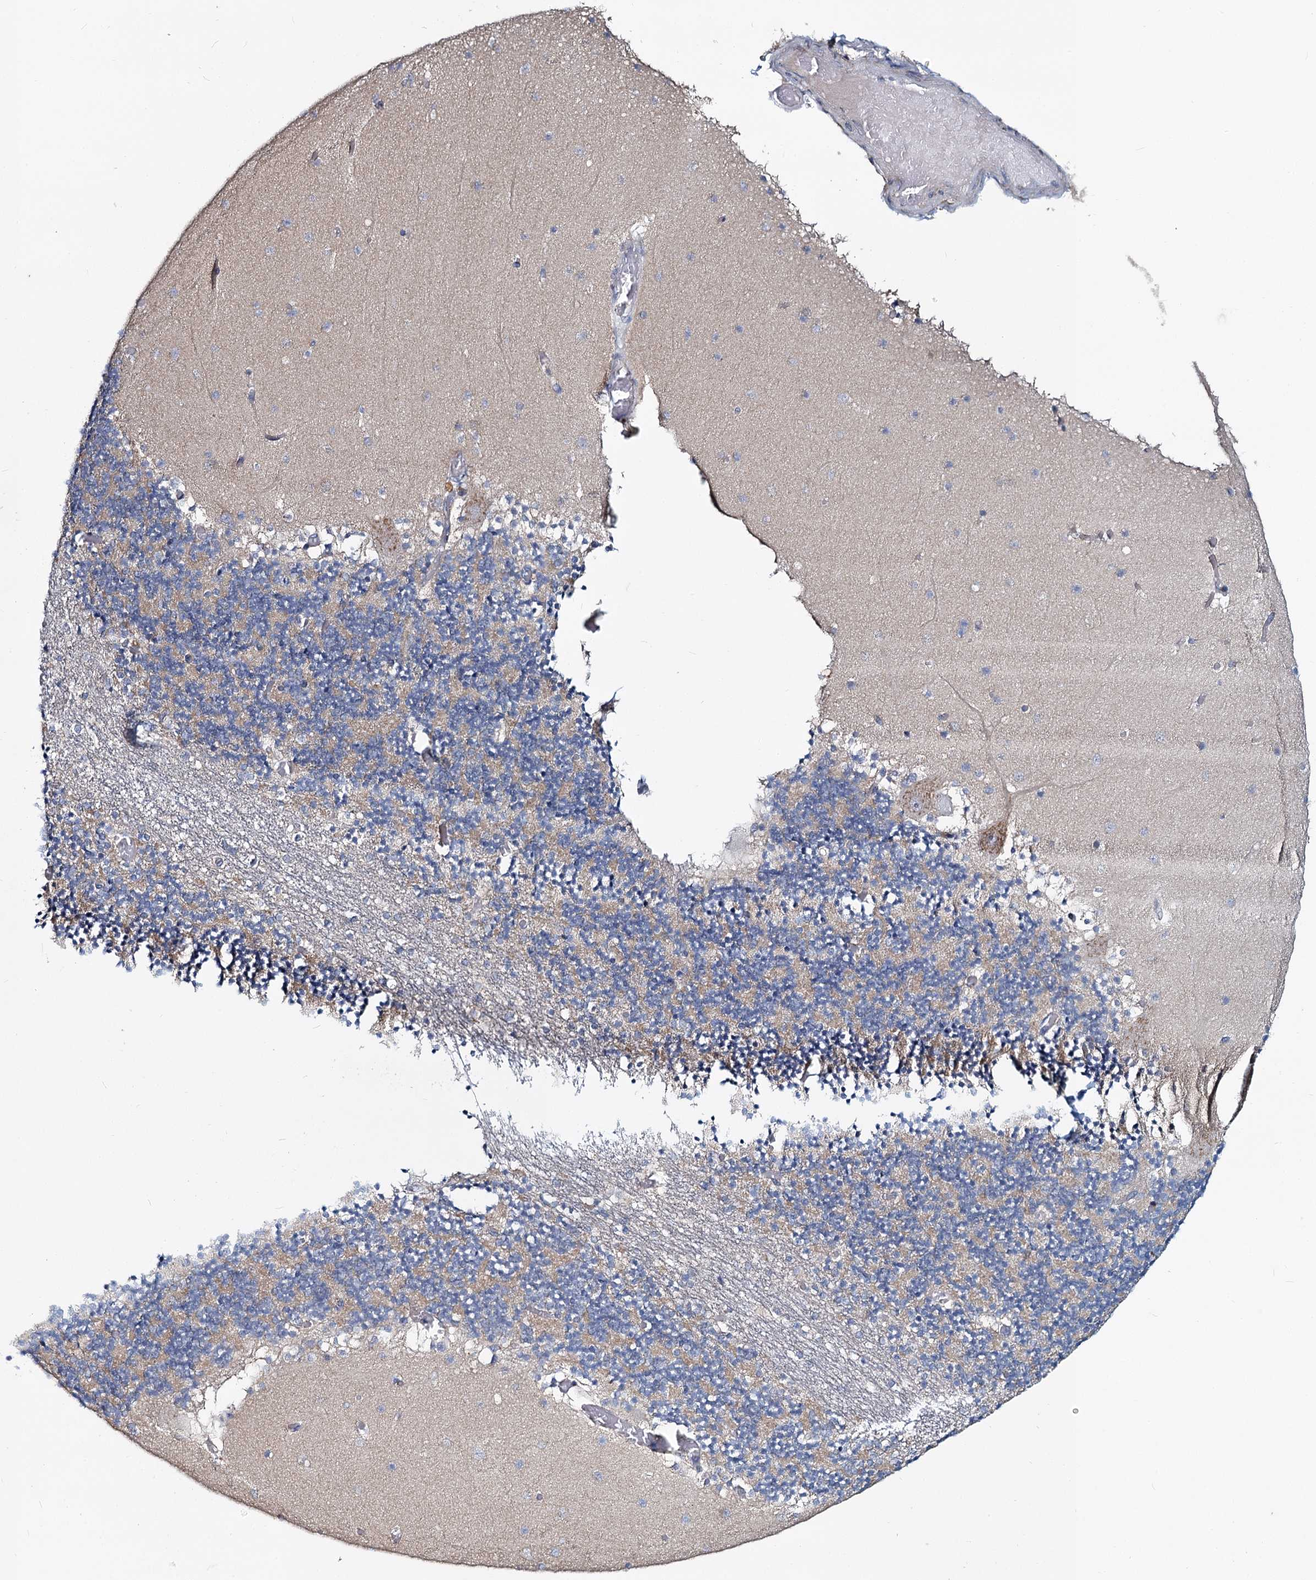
{"staining": {"intensity": "weak", "quantity": "<25%", "location": "cytoplasmic/membranous"}, "tissue": "cerebellum", "cell_type": "Cells in granular layer", "image_type": "normal", "snomed": [{"axis": "morphology", "description": "Normal tissue, NOS"}, {"axis": "topography", "description": "Cerebellum"}], "caption": "IHC photomicrograph of unremarkable cerebellum: cerebellum stained with DAB exhibits no significant protein expression in cells in granular layer. (DAB (3,3'-diaminobenzidine) immunohistochemistry (IHC) with hematoxylin counter stain).", "gene": "DCUN1D2", "patient": {"sex": "female", "age": 28}}